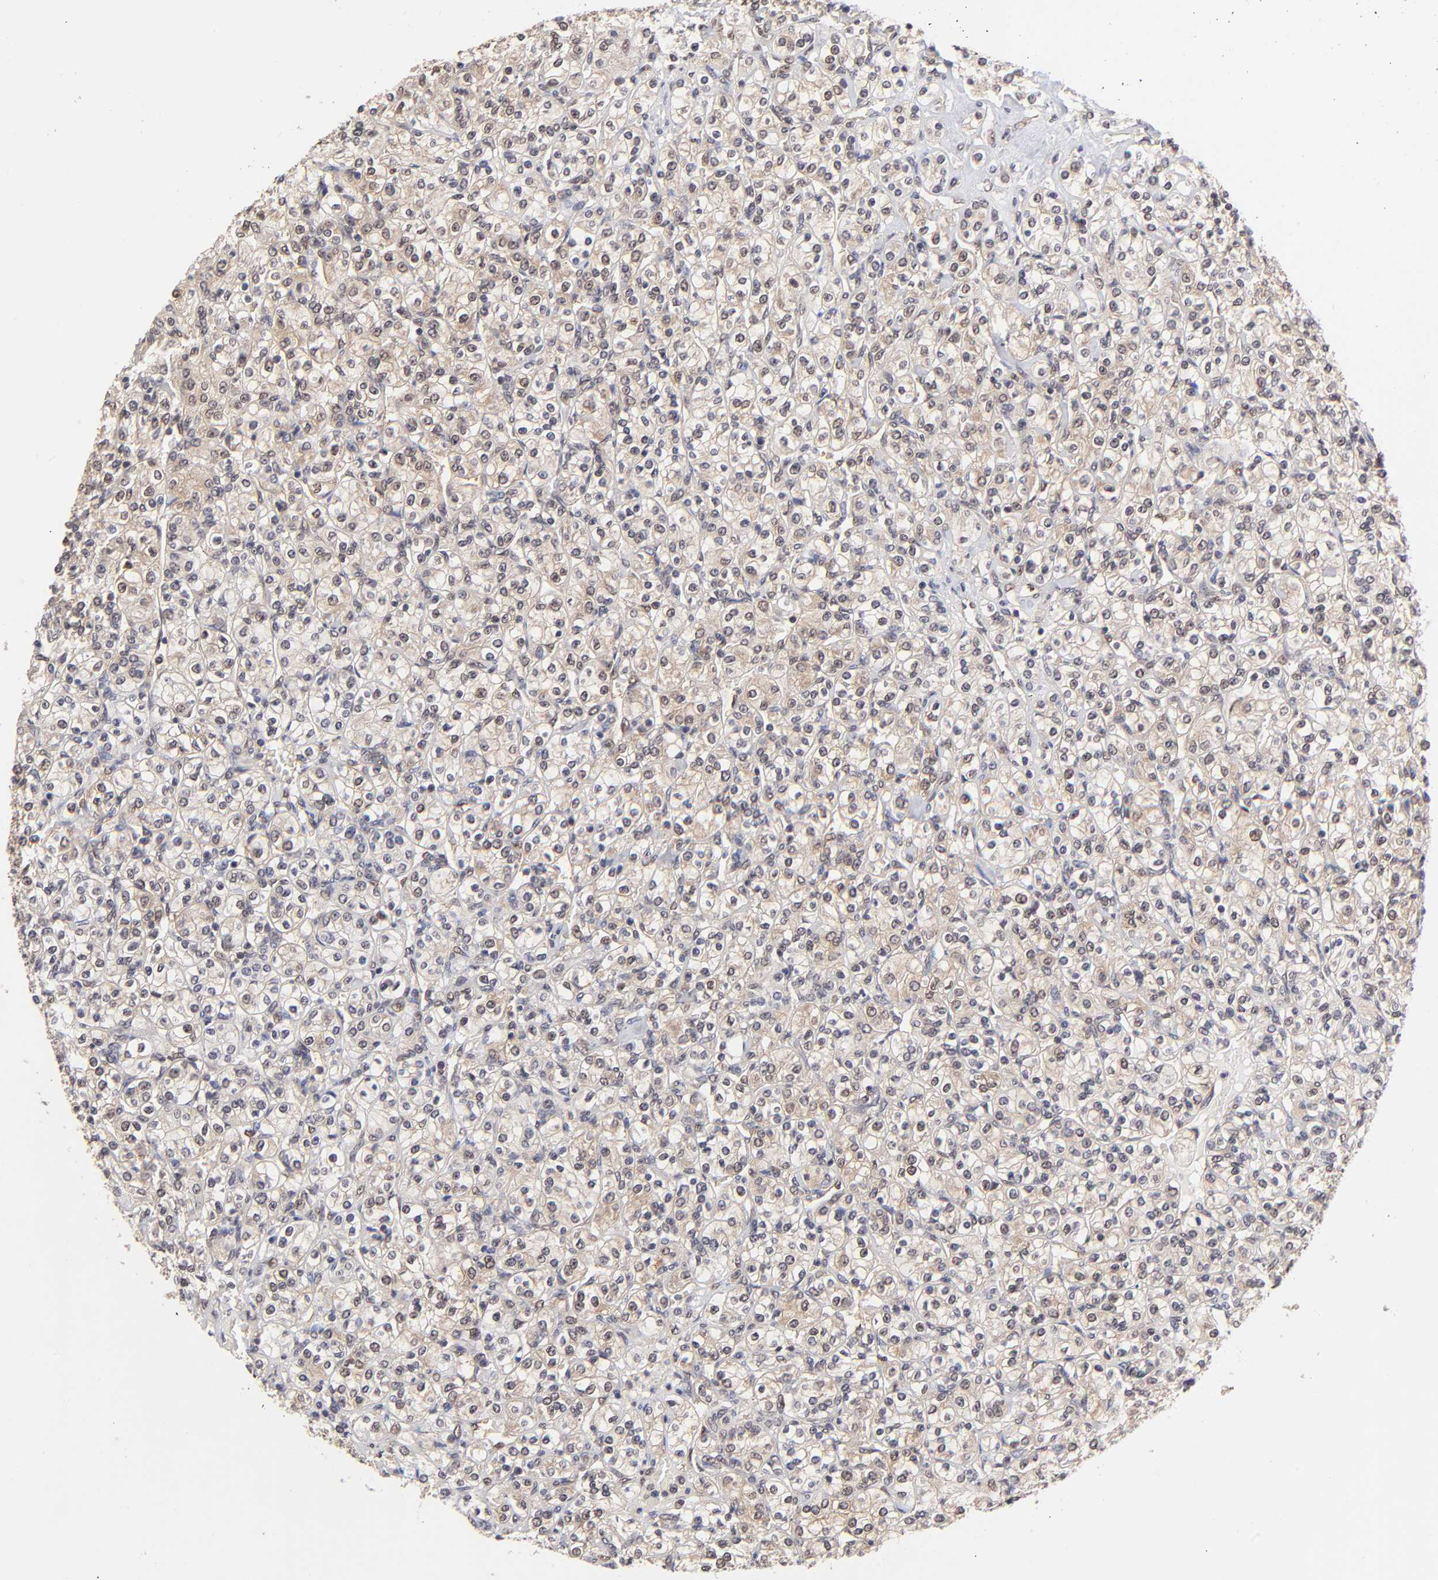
{"staining": {"intensity": "weak", "quantity": "<25%", "location": "nuclear"}, "tissue": "renal cancer", "cell_type": "Tumor cells", "image_type": "cancer", "snomed": [{"axis": "morphology", "description": "Adenocarcinoma, NOS"}, {"axis": "topography", "description": "Kidney"}], "caption": "Adenocarcinoma (renal) stained for a protein using IHC demonstrates no positivity tumor cells.", "gene": "PSMC4", "patient": {"sex": "male", "age": 77}}